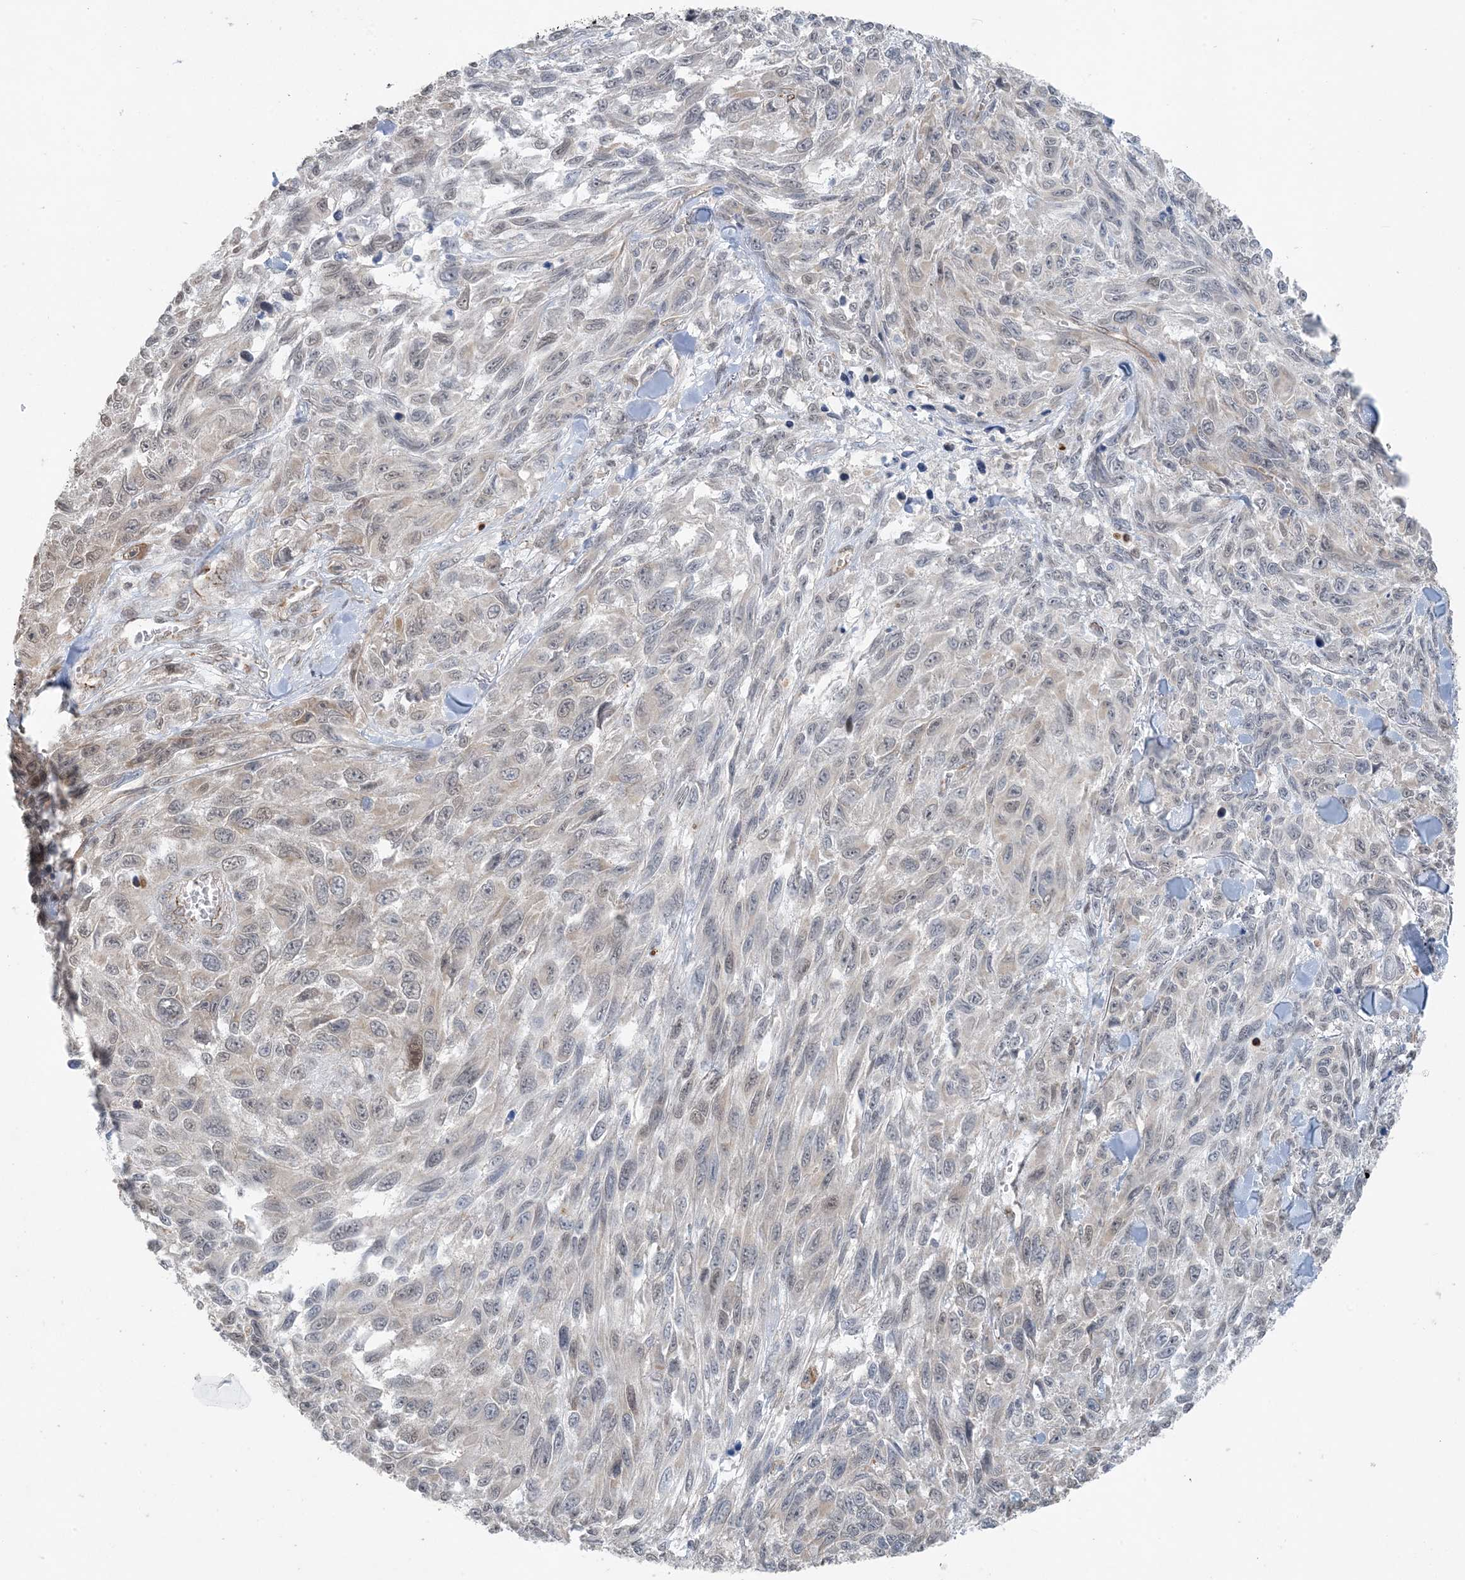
{"staining": {"intensity": "negative", "quantity": "none", "location": "none"}, "tissue": "melanoma", "cell_type": "Tumor cells", "image_type": "cancer", "snomed": [{"axis": "morphology", "description": "Malignant melanoma, NOS"}, {"axis": "topography", "description": "Skin"}], "caption": "There is no significant positivity in tumor cells of melanoma. (DAB IHC, high magnification).", "gene": "CHCHD4", "patient": {"sex": "female", "age": 96}}